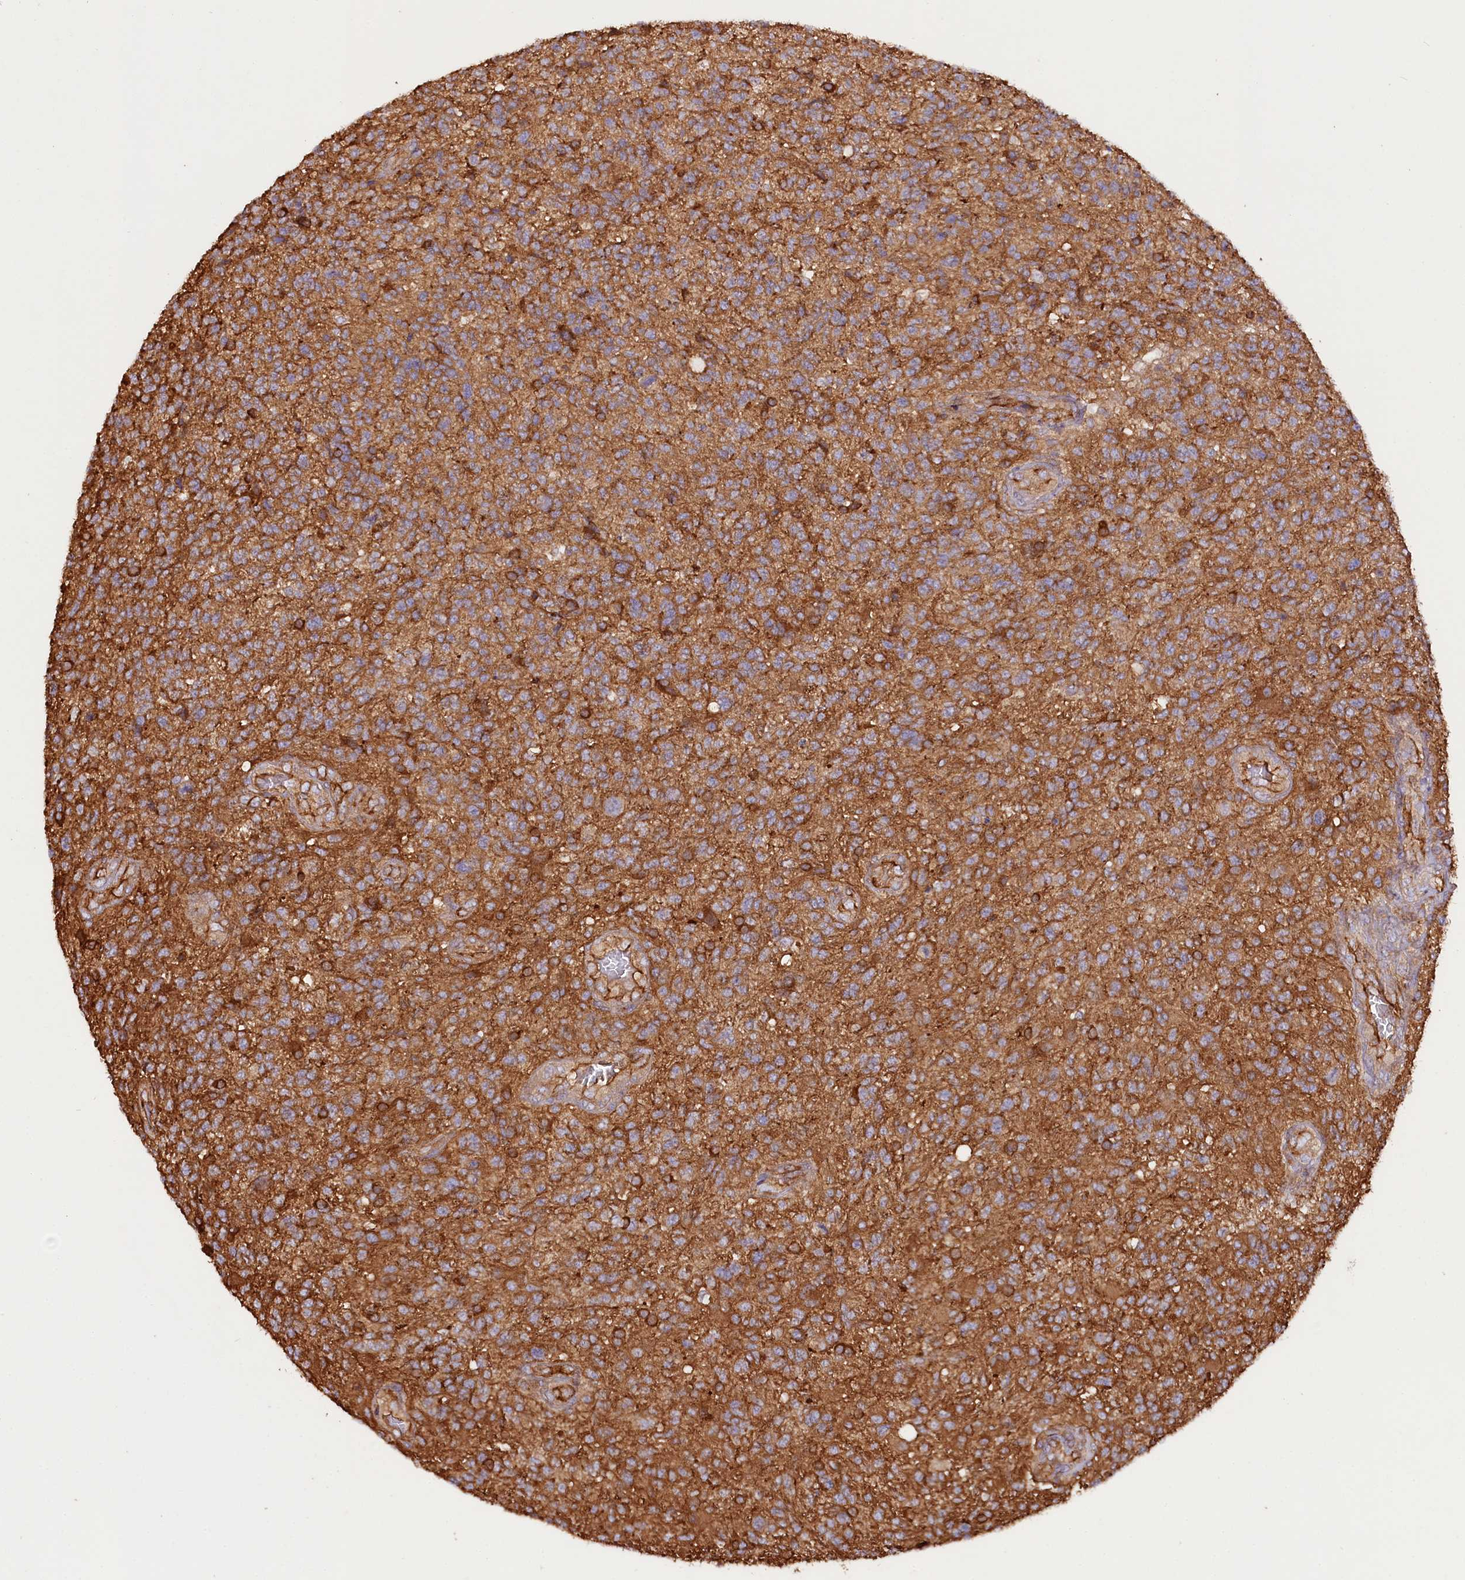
{"staining": {"intensity": "moderate", "quantity": ">75%", "location": "cytoplasmic/membranous"}, "tissue": "glioma", "cell_type": "Tumor cells", "image_type": "cancer", "snomed": [{"axis": "morphology", "description": "Glioma, malignant, High grade"}, {"axis": "topography", "description": "Brain"}], "caption": "There is medium levels of moderate cytoplasmic/membranous expression in tumor cells of malignant glioma (high-grade), as demonstrated by immunohistochemical staining (brown color).", "gene": "CEP295", "patient": {"sex": "male", "age": 56}}